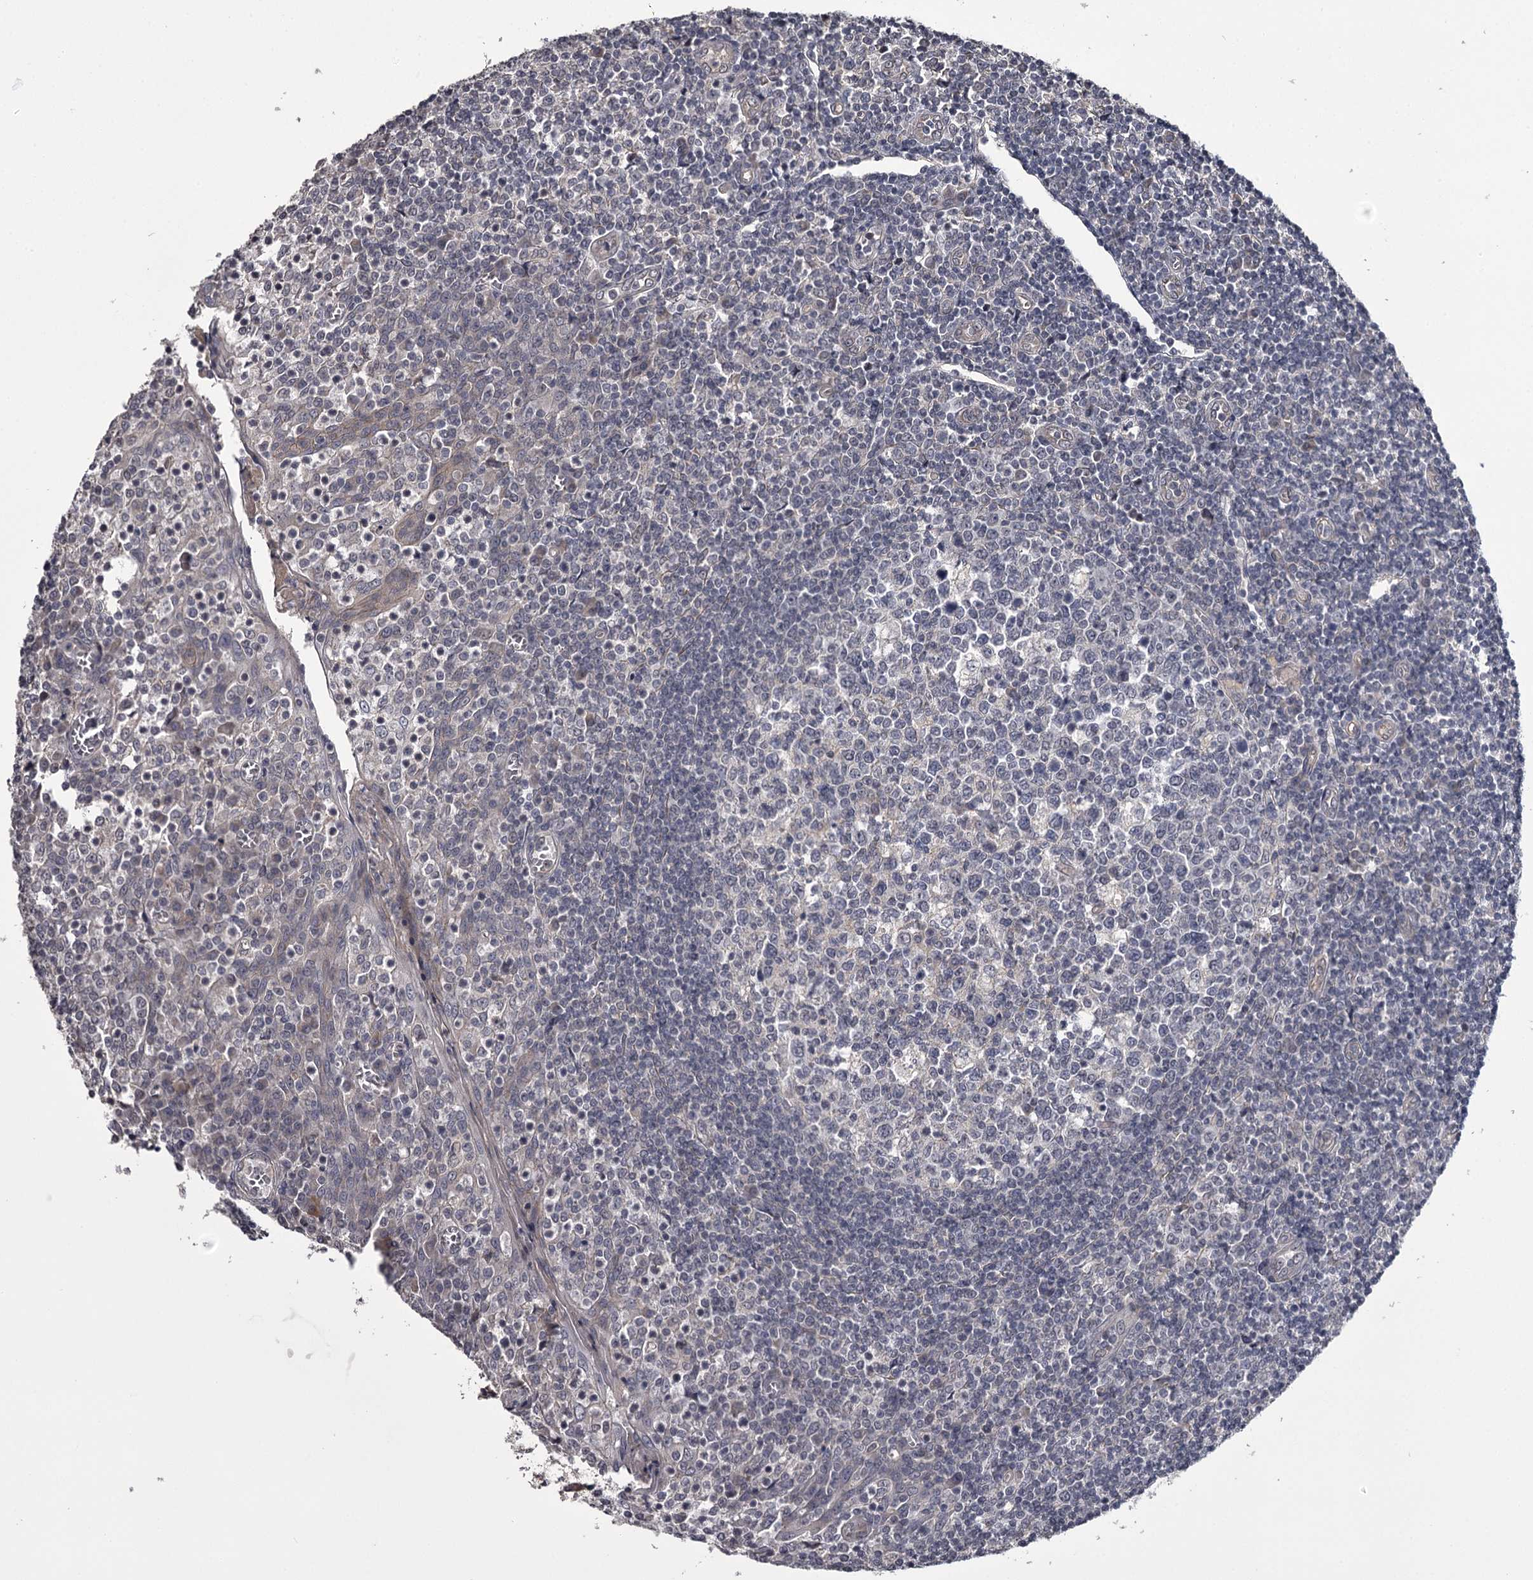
{"staining": {"intensity": "weak", "quantity": "<25%", "location": "nuclear"}, "tissue": "tonsil", "cell_type": "Germinal center cells", "image_type": "normal", "snomed": [{"axis": "morphology", "description": "Normal tissue, NOS"}, {"axis": "topography", "description": "Tonsil"}], "caption": "Unremarkable tonsil was stained to show a protein in brown. There is no significant expression in germinal center cells. Brightfield microscopy of immunohistochemistry stained with DAB (3,3'-diaminobenzidine) (brown) and hematoxylin (blue), captured at high magnification.", "gene": "CWF19L2", "patient": {"sex": "female", "age": 19}}